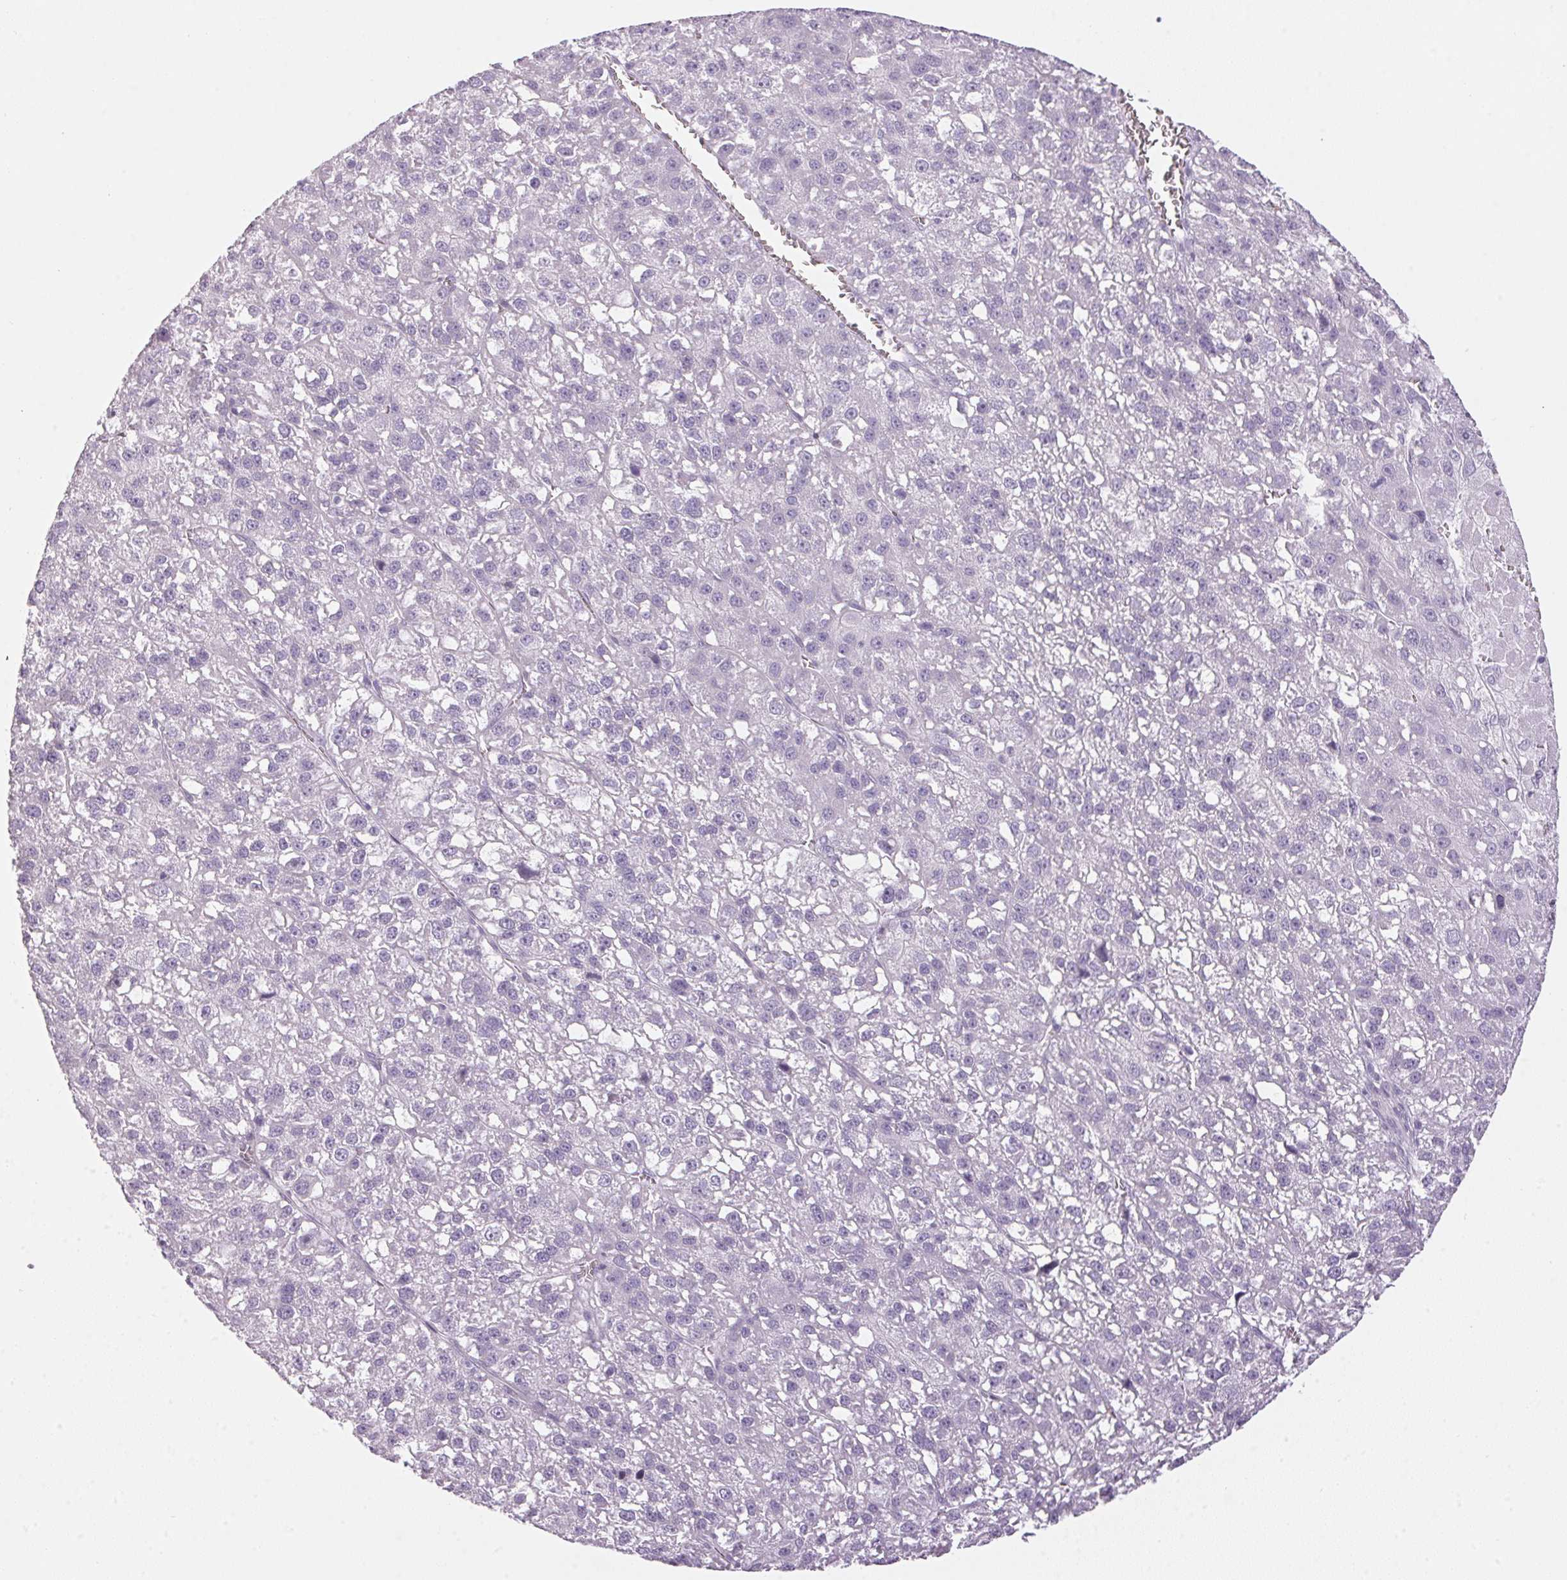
{"staining": {"intensity": "negative", "quantity": "none", "location": "none"}, "tissue": "liver cancer", "cell_type": "Tumor cells", "image_type": "cancer", "snomed": [{"axis": "morphology", "description": "Carcinoma, Hepatocellular, NOS"}, {"axis": "topography", "description": "Liver"}], "caption": "Human liver hepatocellular carcinoma stained for a protein using immunohistochemistry (IHC) reveals no expression in tumor cells.", "gene": "CADPS", "patient": {"sex": "female", "age": 70}}